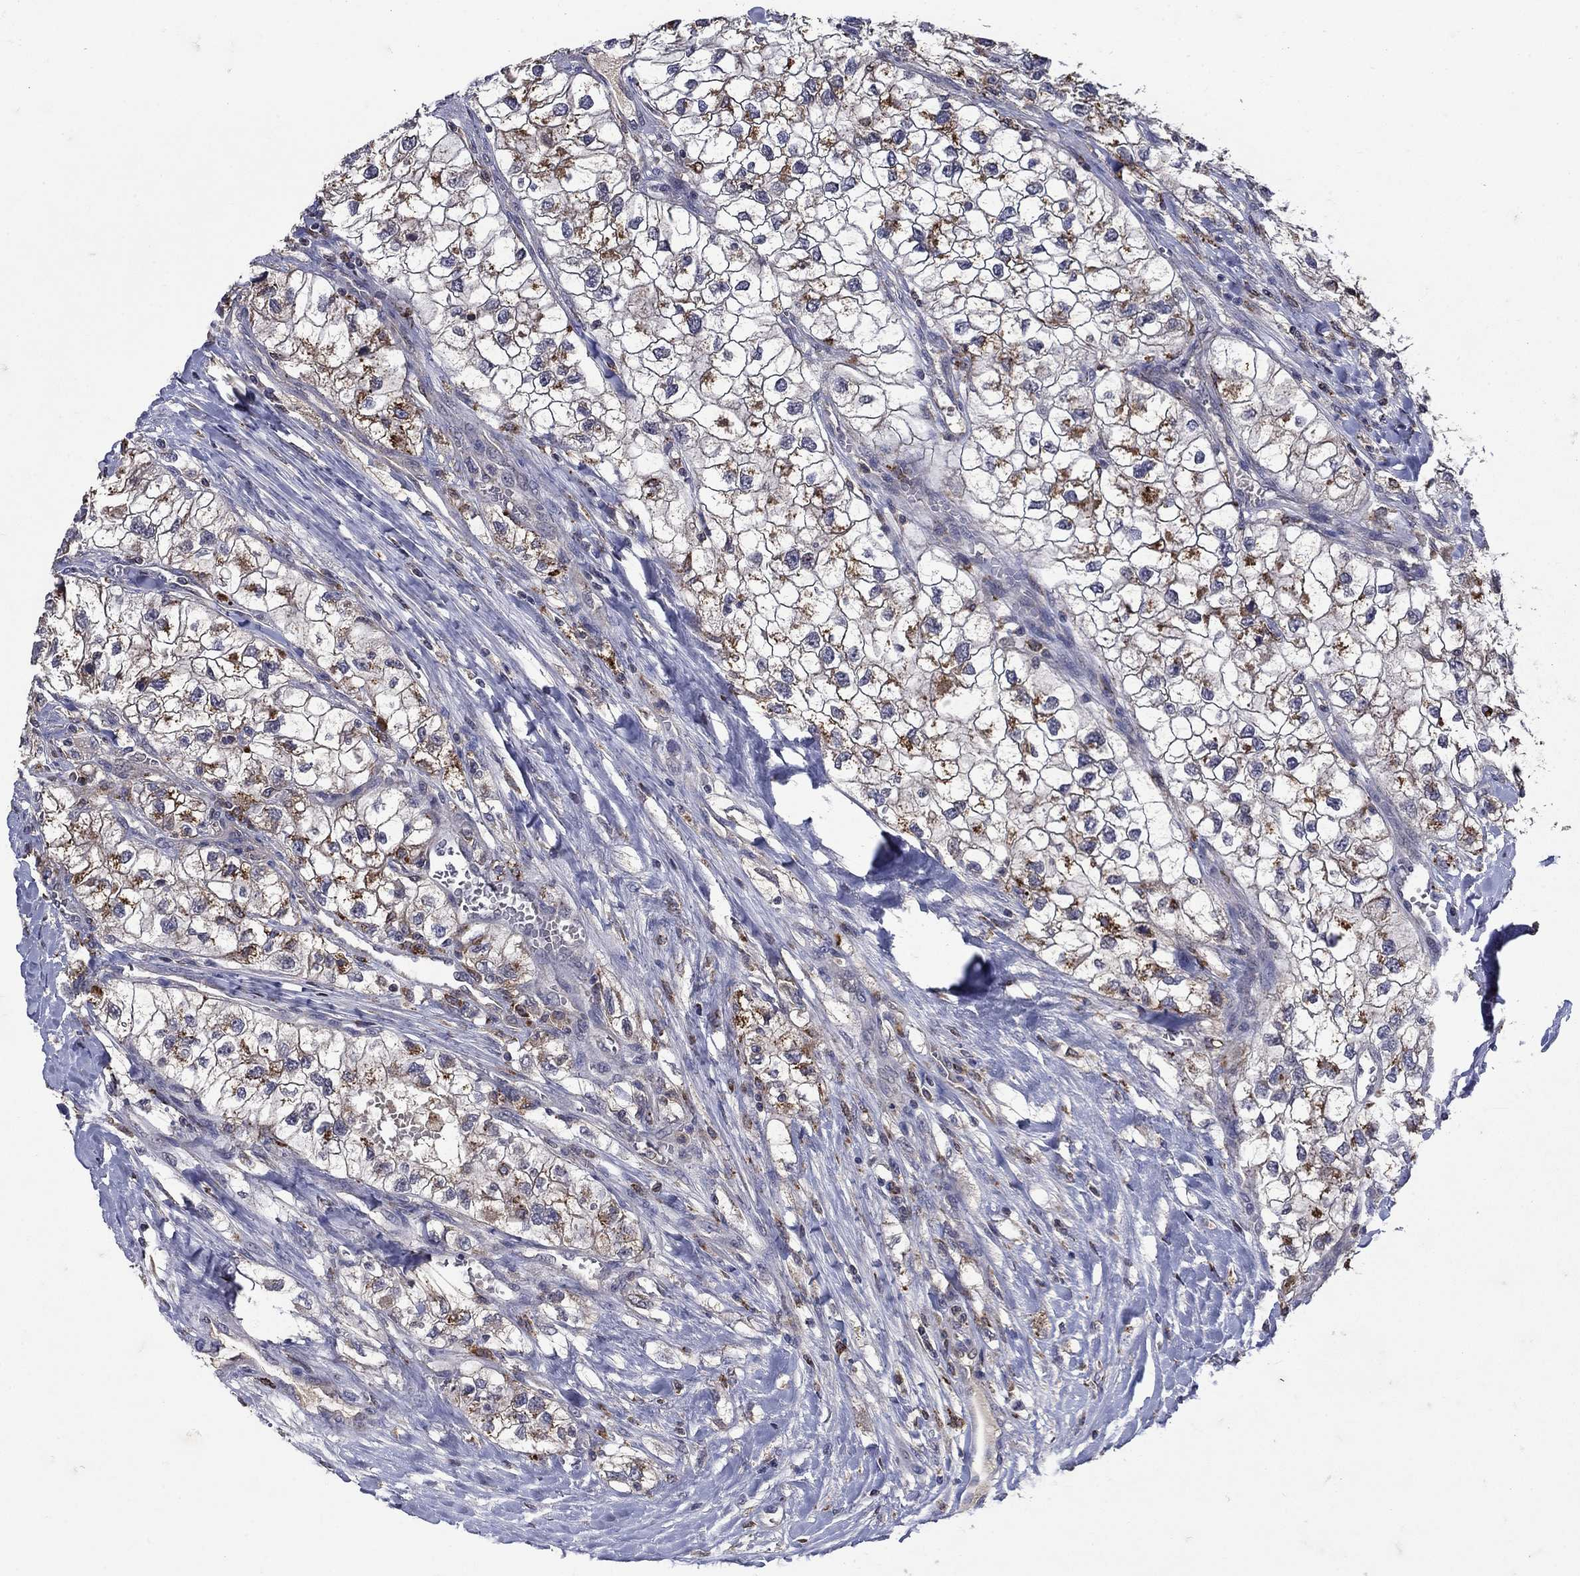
{"staining": {"intensity": "moderate", "quantity": "25%-75%", "location": "cytoplasmic/membranous"}, "tissue": "renal cancer", "cell_type": "Tumor cells", "image_type": "cancer", "snomed": [{"axis": "morphology", "description": "Adenocarcinoma, NOS"}, {"axis": "topography", "description": "Kidney"}], "caption": "A brown stain highlights moderate cytoplasmic/membranous expression of a protein in human renal adenocarcinoma tumor cells.", "gene": "NPC2", "patient": {"sex": "male", "age": 59}}